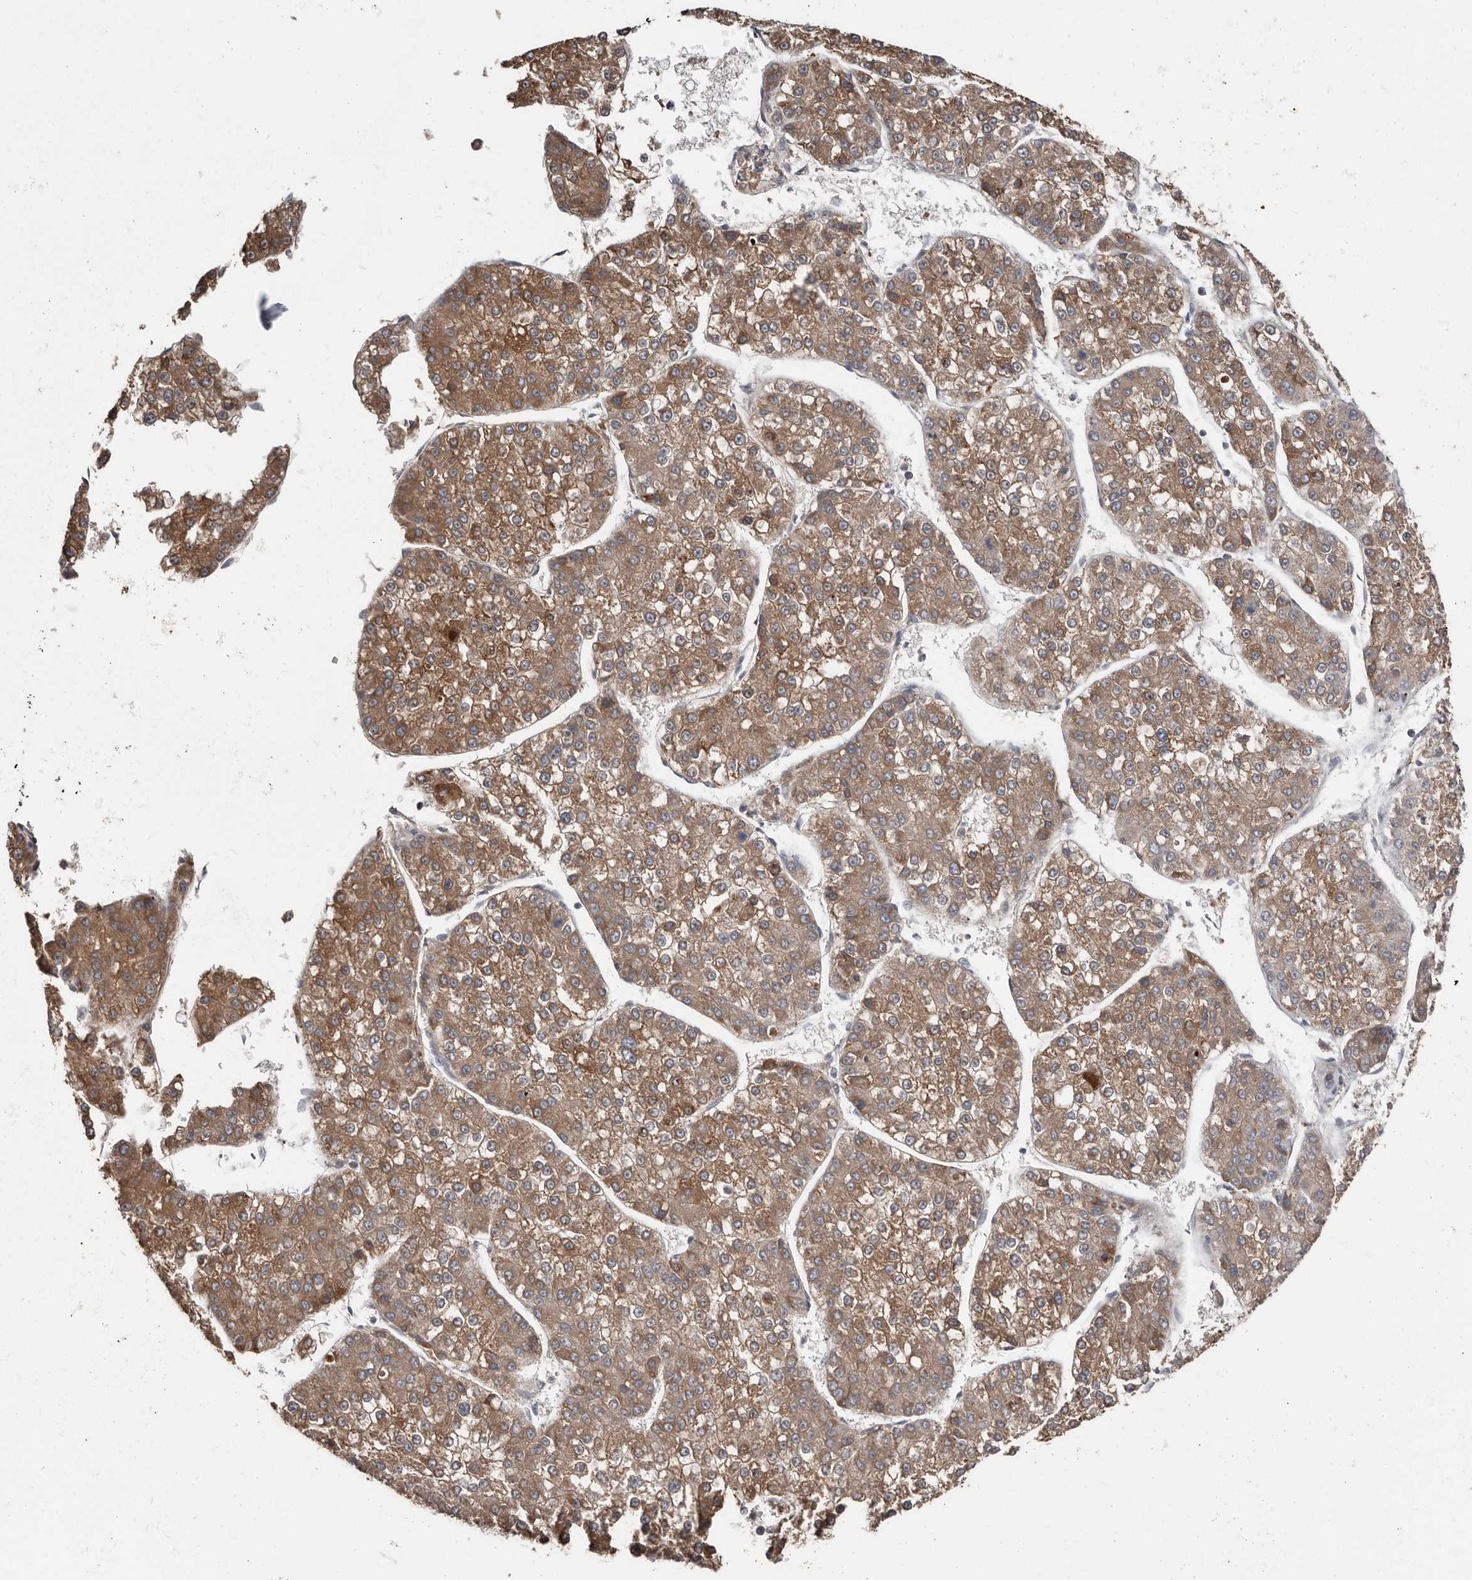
{"staining": {"intensity": "moderate", "quantity": ">75%", "location": "cytoplasmic/membranous"}, "tissue": "liver cancer", "cell_type": "Tumor cells", "image_type": "cancer", "snomed": [{"axis": "morphology", "description": "Carcinoma, Hepatocellular, NOS"}, {"axis": "topography", "description": "Liver"}], "caption": "There is medium levels of moderate cytoplasmic/membranous positivity in tumor cells of hepatocellular carcinoma (liver), as demonstrated by immunohistochemical staining (brown color).", "gene": "SLC39A2", "patient": {"sex": "female", "age": 73}}